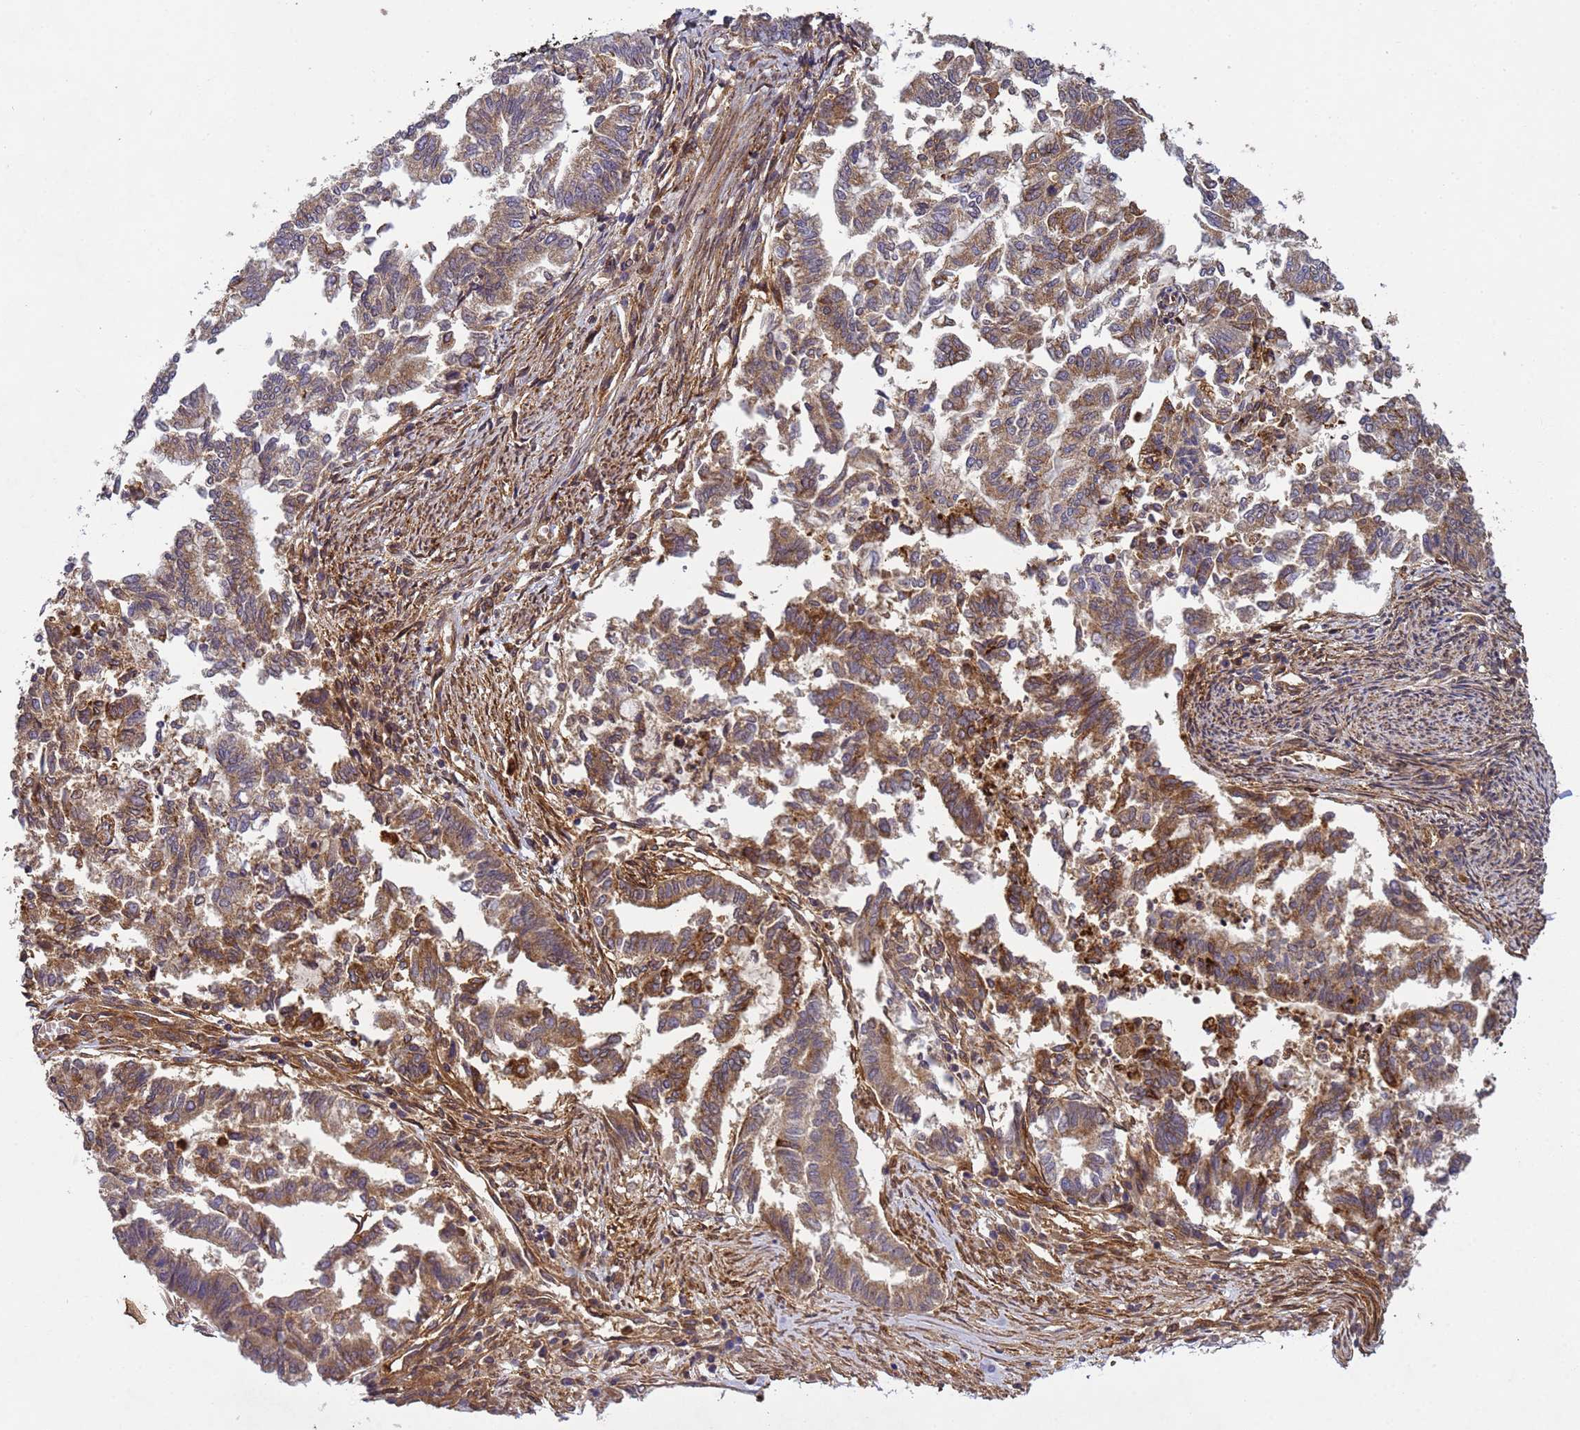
{"staining": {"intensity": "moderate", "quantity": "25%-75%", "location": "cytoplasmic/membranous"}, "tissue": "endometrial cancer", "cell_type": "Tumor cells", "image_type": "cancer", "snomed": [{"axis": "morphology", "description": "Adenocarcinoma, NOS"}, {"axis": "topography", "description": "Endometrium"}], "caption": "A brown stain highlights moderate cytoplasmic/membranous expression of a protein in human adenocarcinoma (endometrial) tumor cells.", "gene": "C8orf34", "patient": {"sex": "female", "age": 79}}